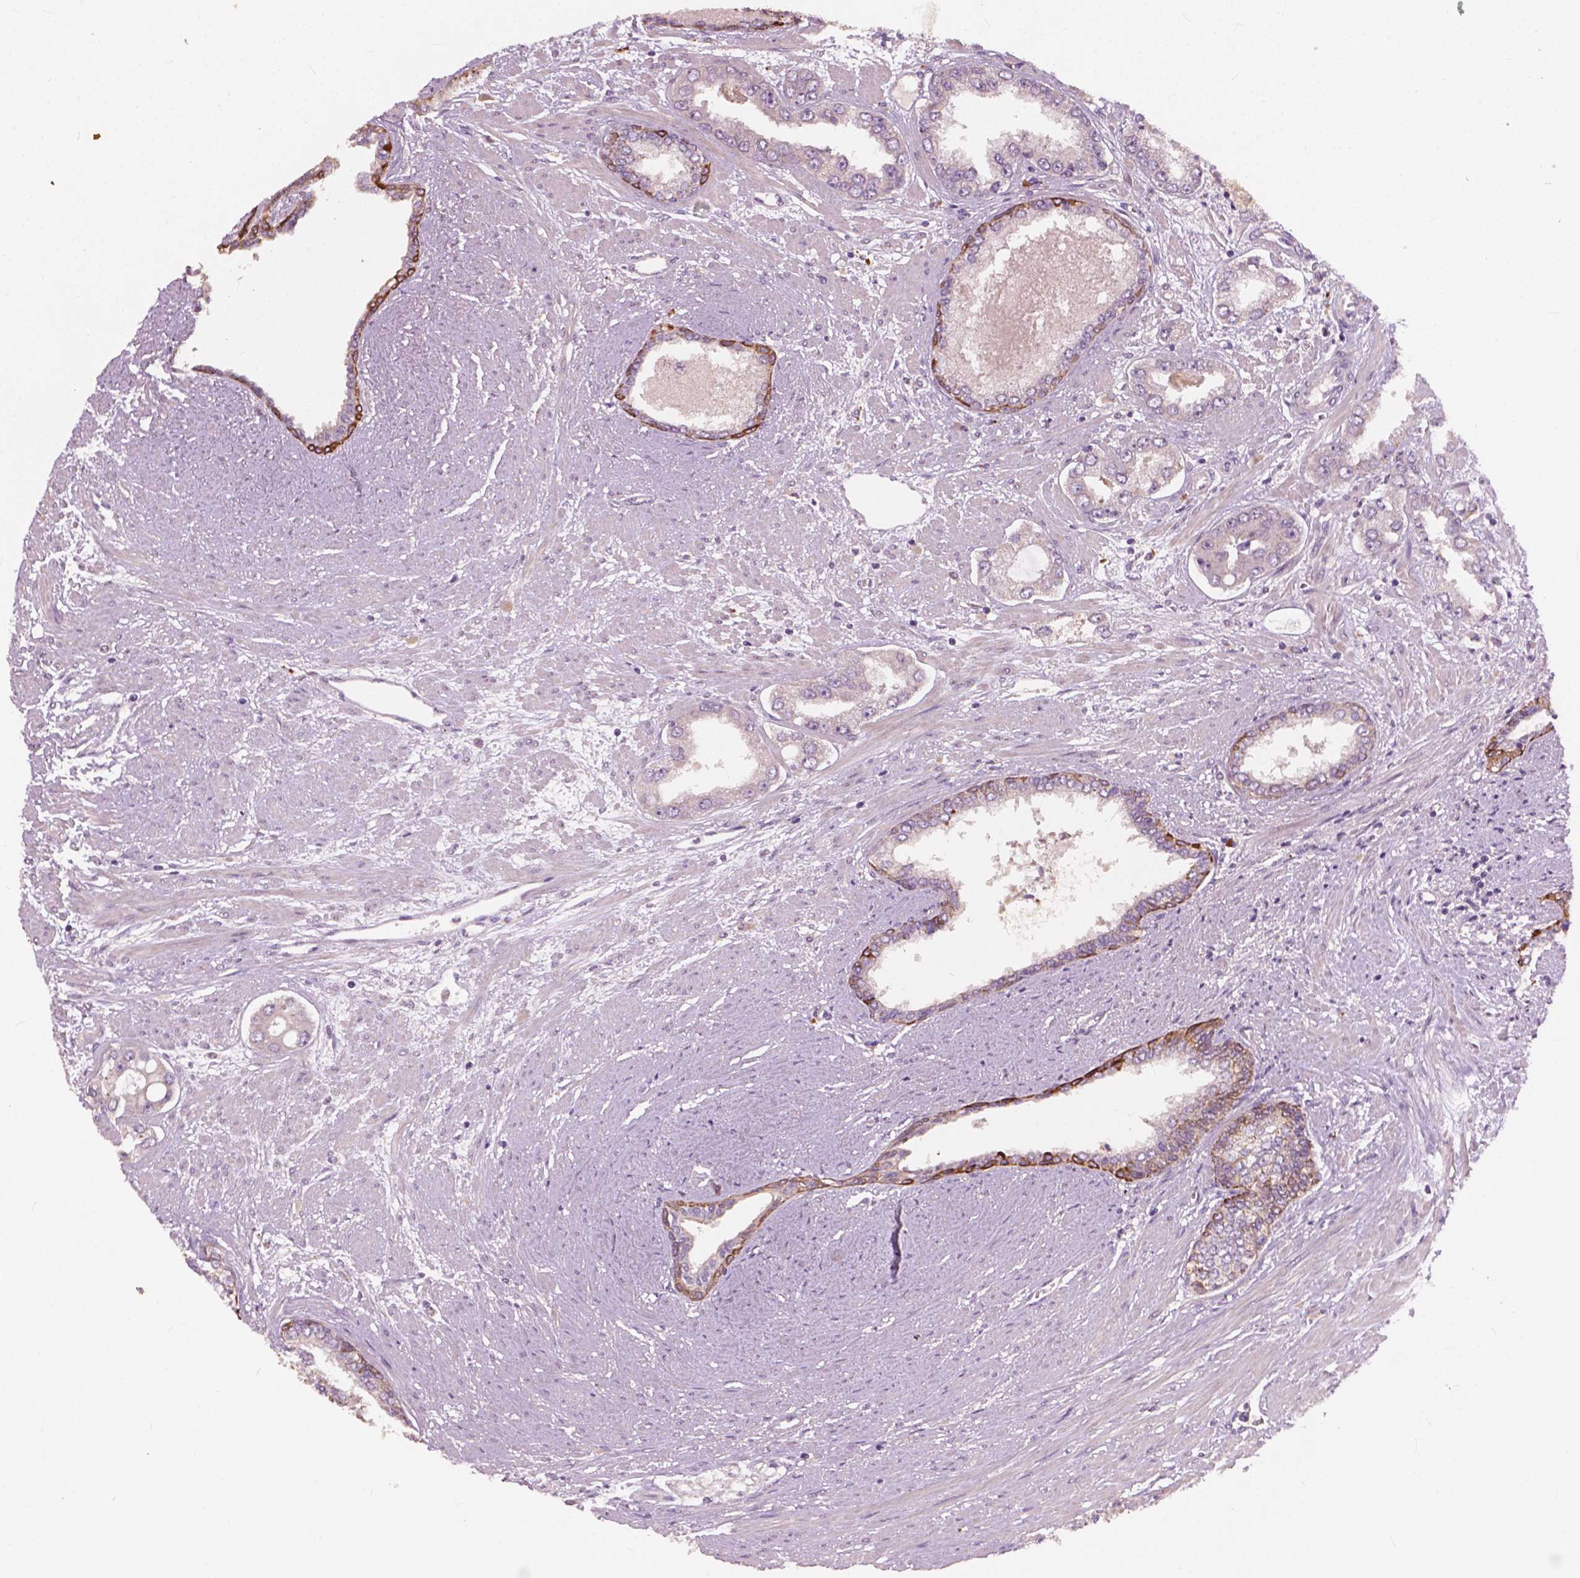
{"staining": {"intensity": "negative", "quantity": "none", "location": "none"}, "tissue": "prostate cancer", "cell_type": "Tumor cells", "image_type": "cancer", "snomed": [{"axis": "morphology", "description": "Adenocarcinoma, Low grade"}, {"axis": "topography", "description": "Prostate"}], "caption": "Tumor cells are negative for protein expression in human prostate adenocarcinoma (low-grade).", "gene": "KRT17", "patient": {"sex": "male", "age": 60}}